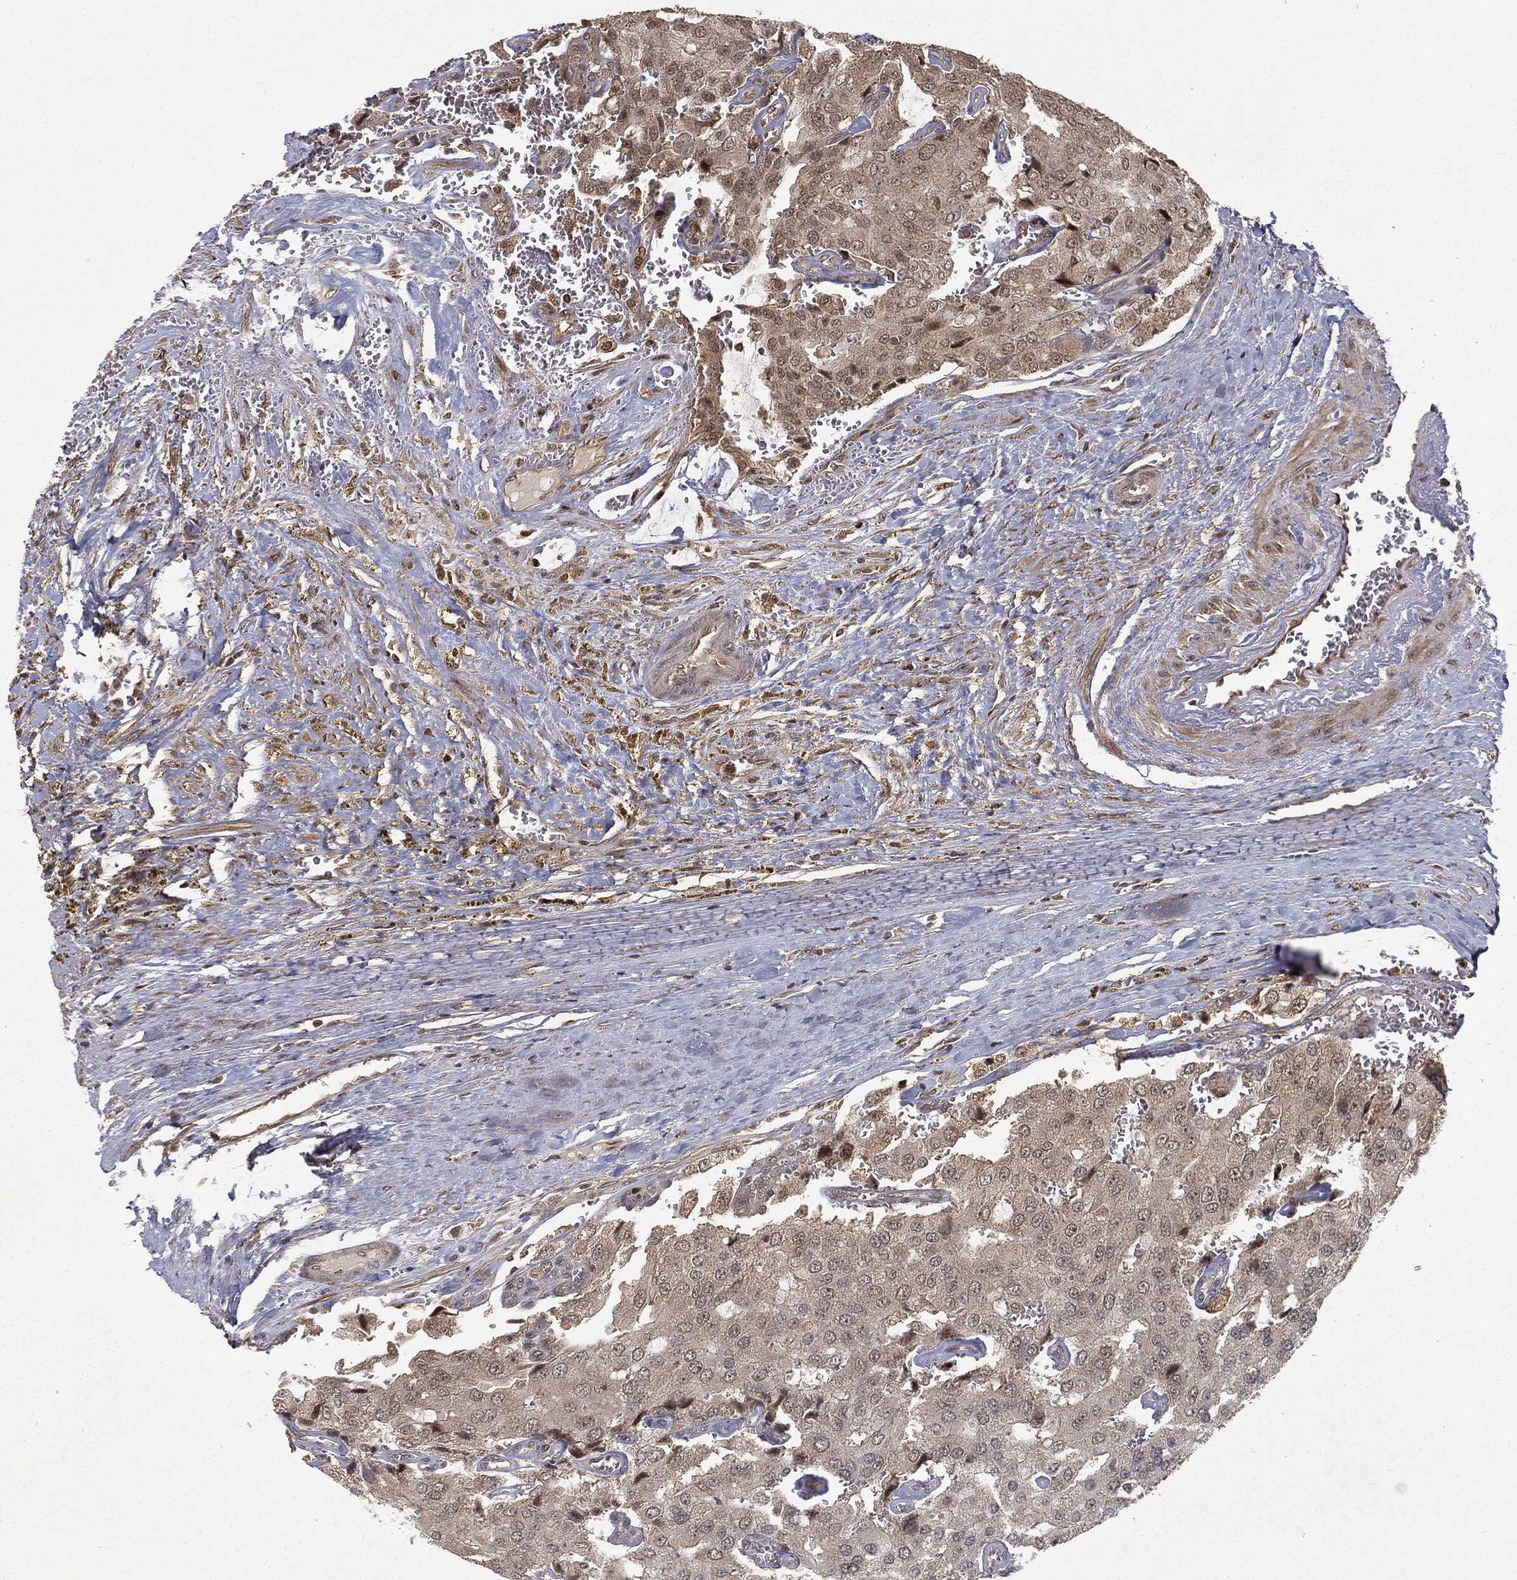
{"staining": {"intensity": "moderate", "quantity": "<25%", "location": "cytoplasmic/membranous,nuclear"}, "tissue": "prostate cancer", "cell_type": "Tumor cells", "image_type": "cancer", "snomed": [{"axis": "morphology", "description": "Adenocarcinoma, NOS"}, {"axis": "topography", "description": "Prostate and seminal vesicle, NOS"}, {"axis": "topography", "description": "Prostate"}], "caption": "This histopathology image exhibits prostate adenocarcinoma stained with immunohistochemistry to label a protein in brown. The cytoplasmic/membranous and nuclear of tumor cells show moderate positivity for the protein. Nuclei are counter-stained blue.", "gene": "ZNHIT6", "patient": {"sex": "male", "age": 67}}